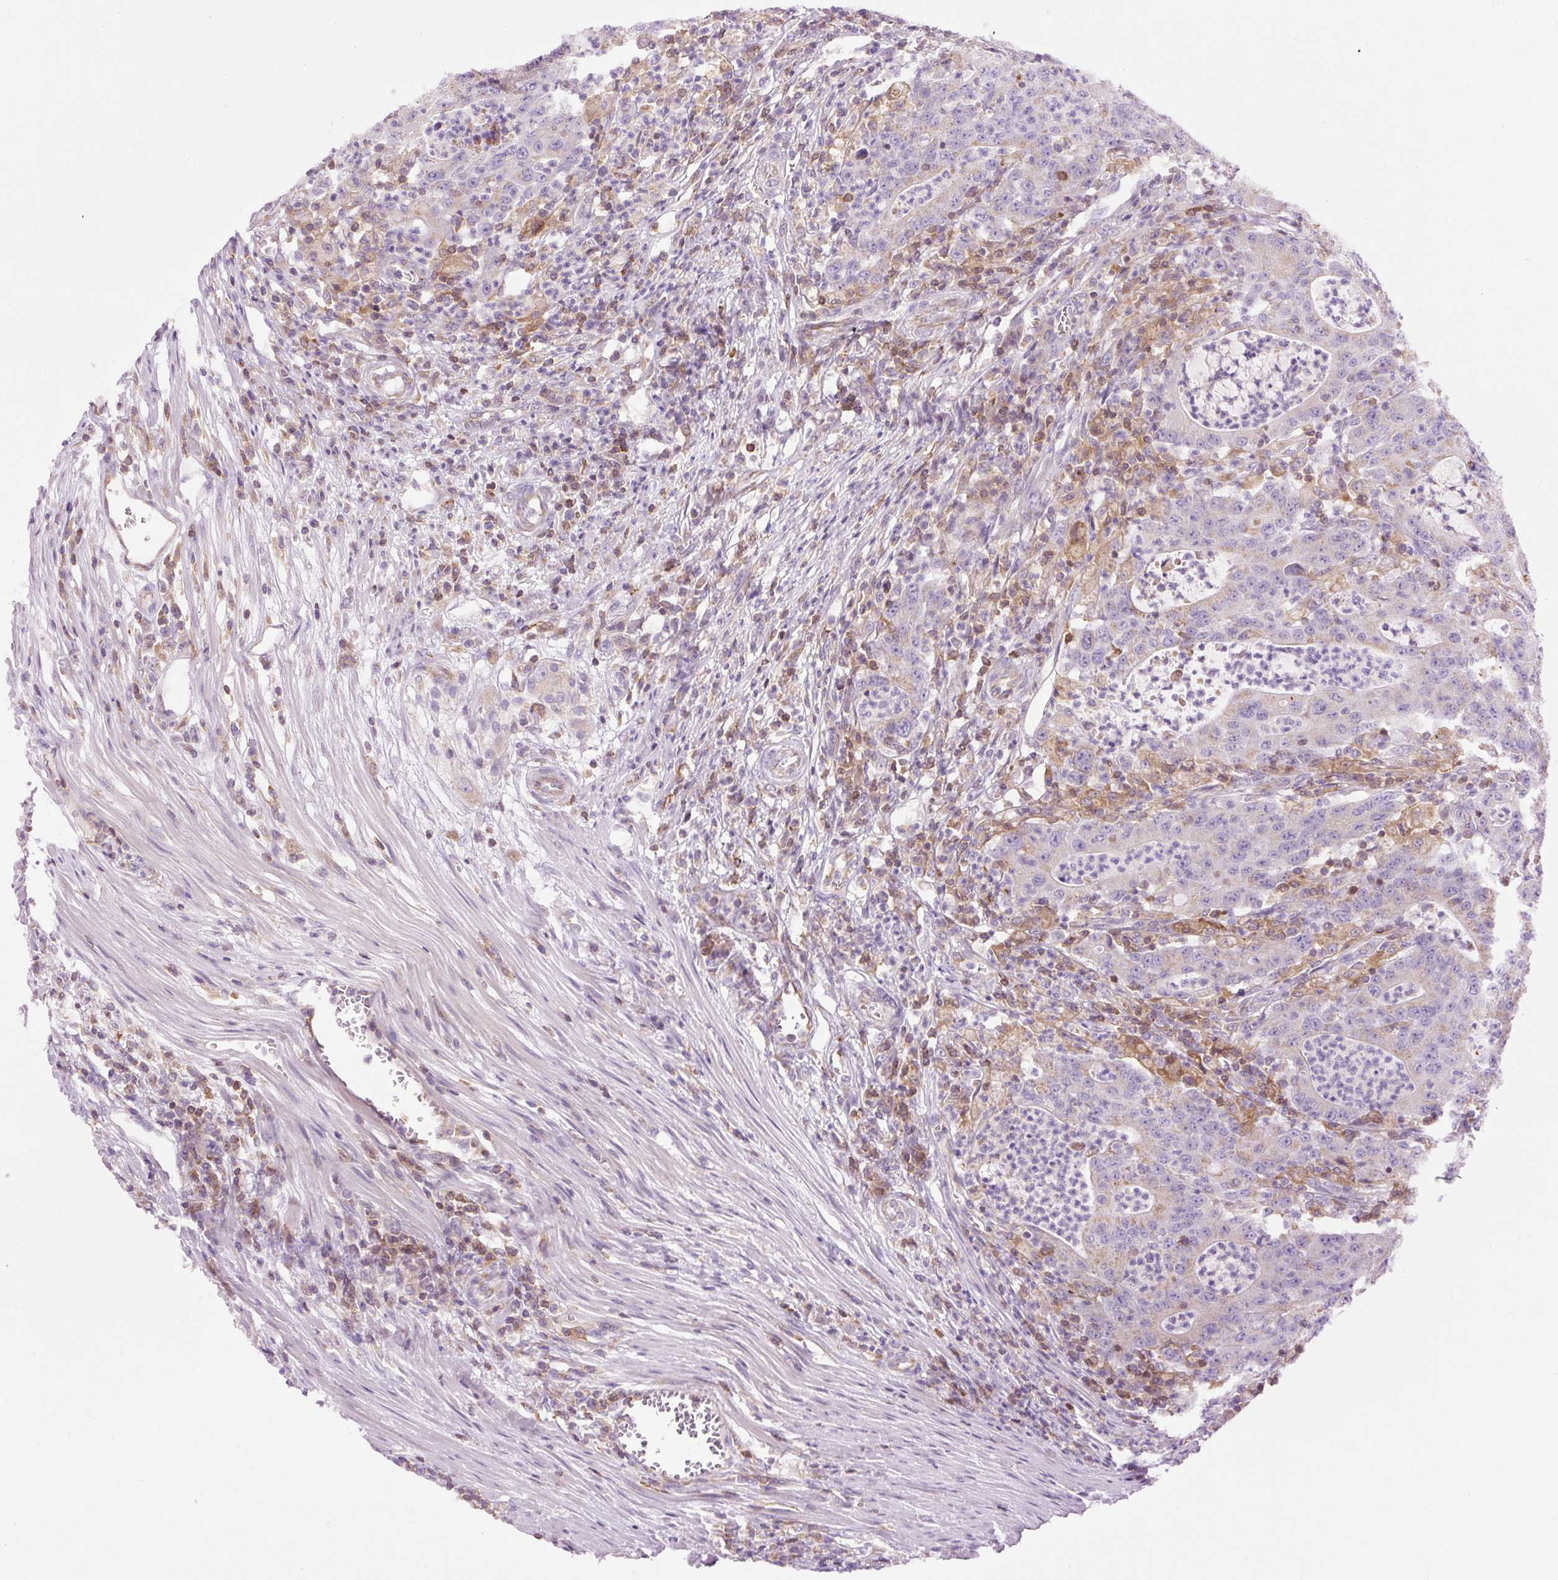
{"staining": {"intensity": "negative", "quantity": "none", "location": "none"}, "tissue": "colorectal cancer", "cell_type": "Tumor cells", "image_type": "cancer", "snomed": [{"axis": "morphology", "description": "Adenocarcinoma, NOS"}, {"axis": "topography", "description": "Colon"}], "caption": "High power microscopy histopathology image of an IHC image of adenocarcinoma (colorectal), revealing no significant staining in tumor cells.", "gene": "CD83", "patient": {"sex": "male", "age": 83}}